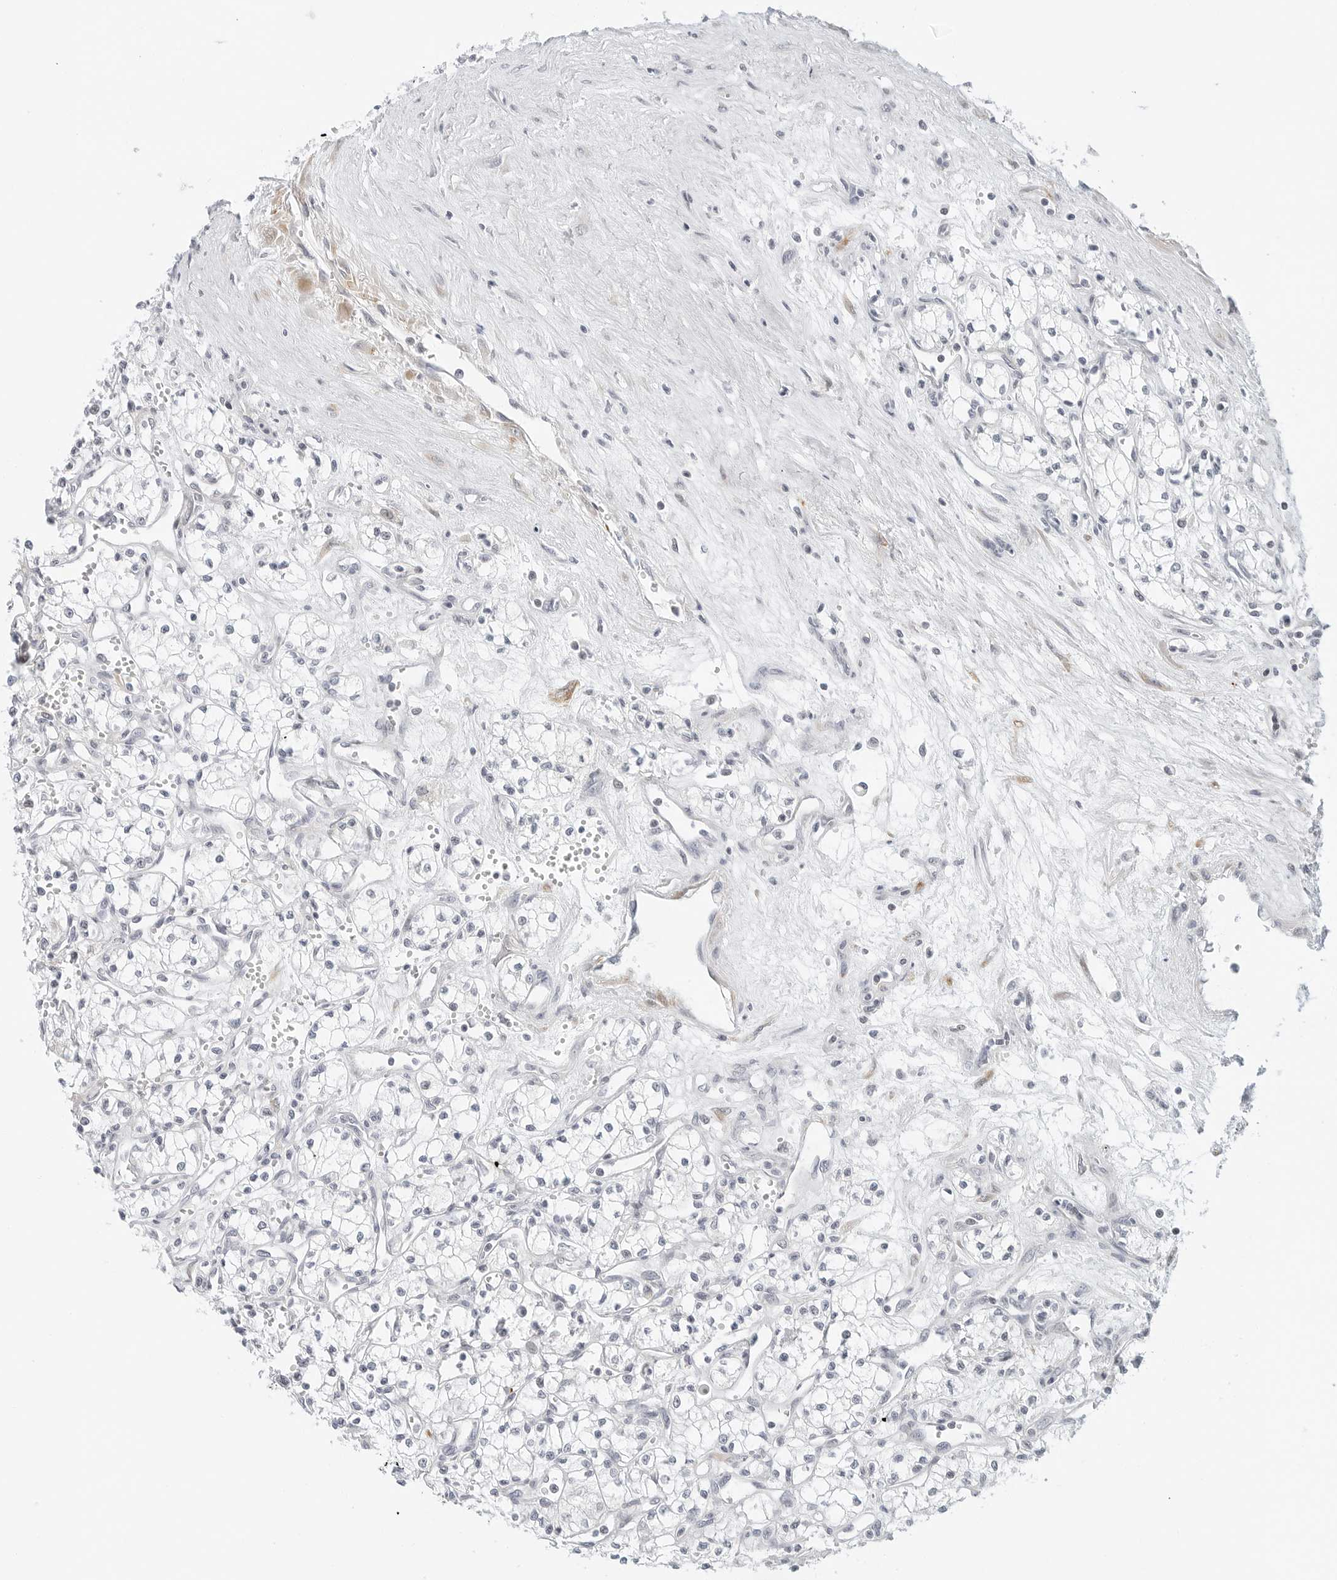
{"staining": {"intensity": "negative", "quantity": "none", "location": "none"}, "tissue": "renal cancer", "cell_type": "Tumor cells", "image_type": "cancer", "snomed": [{"axis": "morphology", "description": "Adenocarcinoma, NOS"}, {"axis": "topography", "description": "Kidney"}], "caption": "Immunohistochemical staining of renal adenocarcinoma exhibits no significant staining in tumor cells.", "gene": "PARP10", "patient": {"sex": "male", "age": 59}}